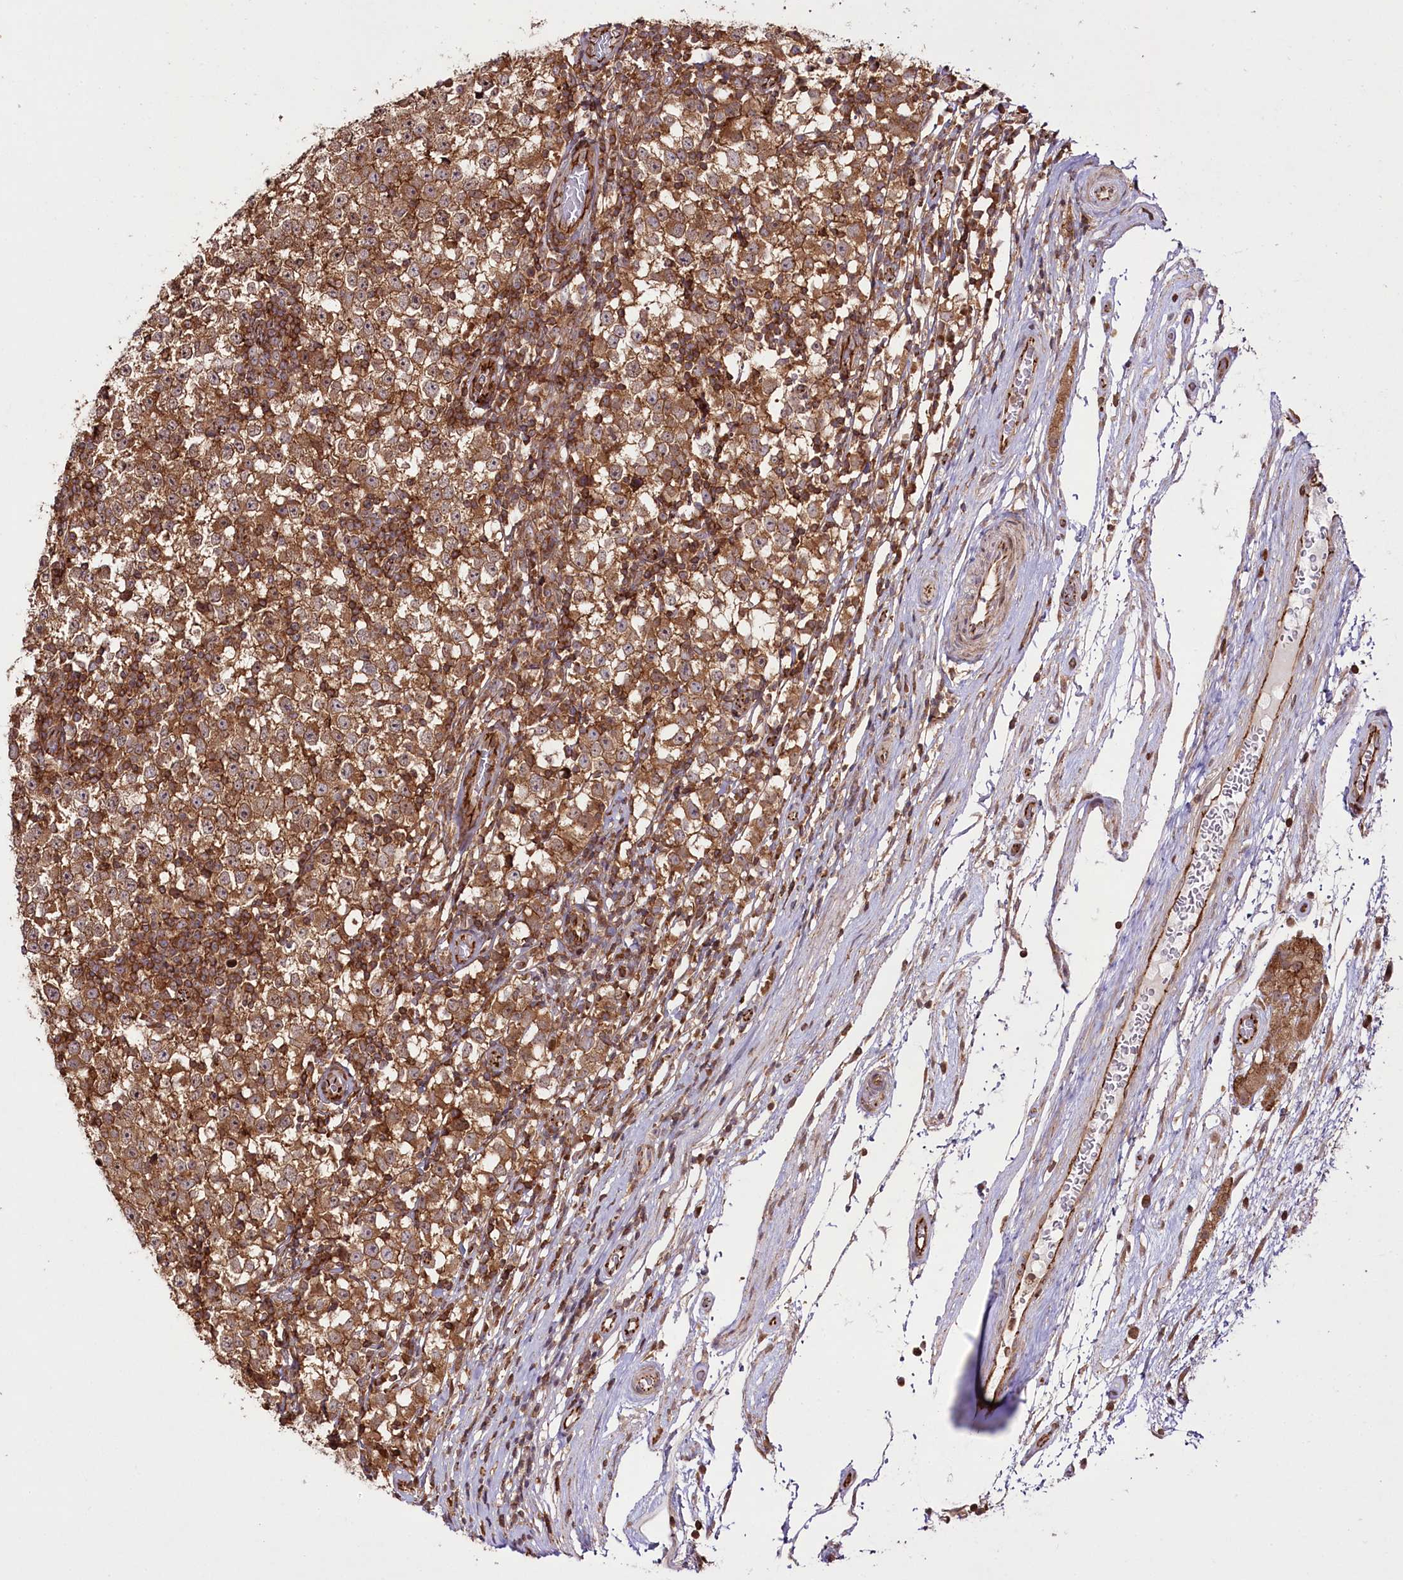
{"staining": {"intensity": "strong", "quantity": ">75%", "location": "cytoplasmic/membranous"}, "tissue": "testis cancer", "cell_type": "Tumor cells", "image_type": "cancer", "snomed": [{"axis": "morphology", "description": "Seminoma, NOS"}, {"axis": "topography", "description": "Testis"}], "caption": "Protein expression analysis of testis cancer displays strong cytoplasmic/membranous positivity in about >75% of tumor cells.", "gene": "DHX29", "patient": {"sex": "male", "age": 65}}